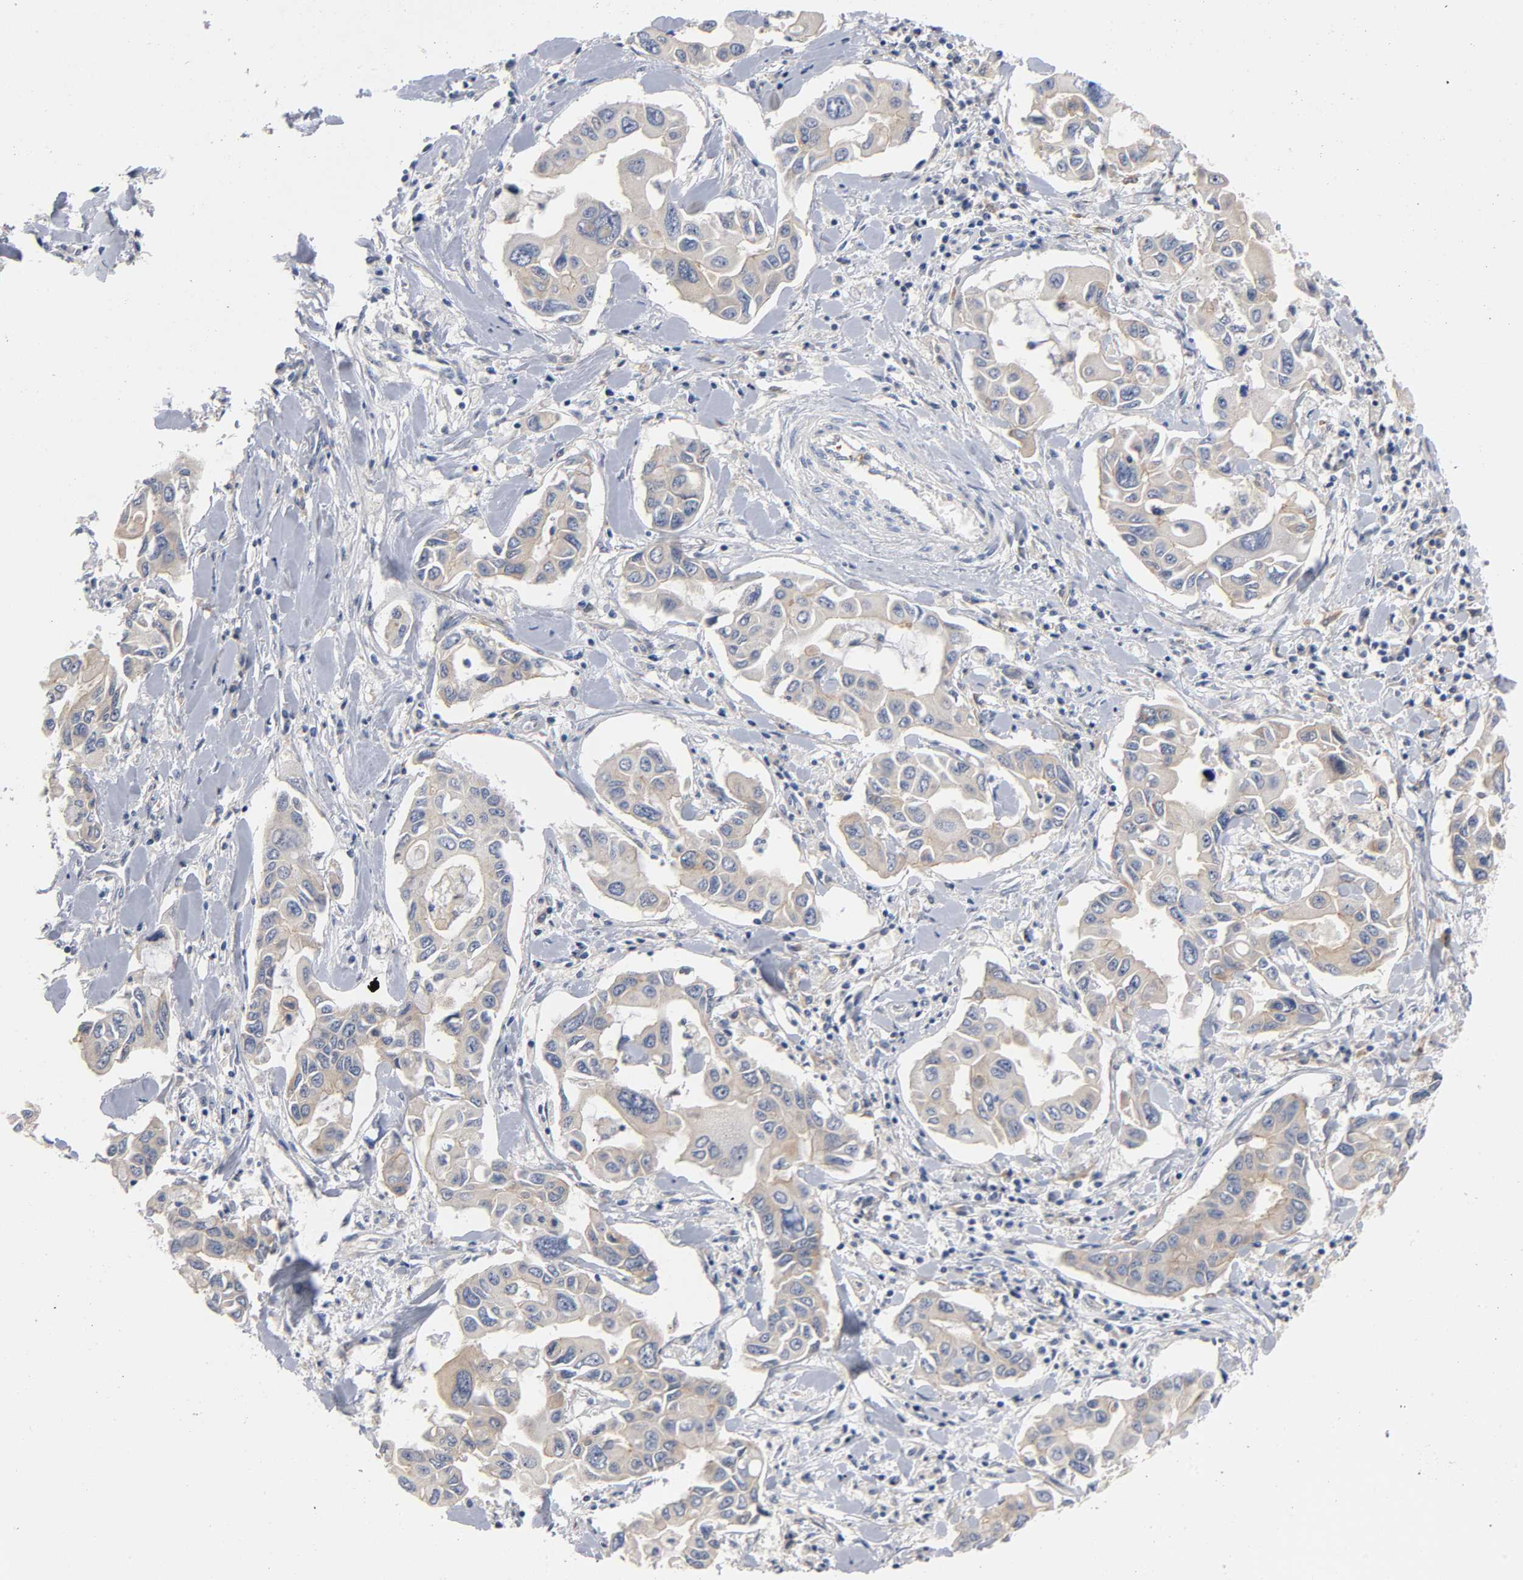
{"staining": {"intensity": "weak", "quantity": ">75%", "location": "cytoplasmic/membranous"}, "tissue": "lung cancer", "cell_type": "Tumor cells", "image_type": "cancer", "snomed": [{"axis": "morphology", "description": "Adenocarcinoma, NOS"}, {"axis": "topography", "description": "Lymph node"}, {"axis": "topography", "description": "Lung"}], "caption": "Weak cytoplasmic/membranous protein positivity is seen in approximately >75% of tumor cells in lung cancer (adenocarcinoma). The staining was performed using DAB (3,3'-diaminobenzidine), with brown indicating positive protein expression. Nuclei are stained blue with hematoxylin.", "gene": "SRC", "patient": {"sex": "male", "age": 64}}